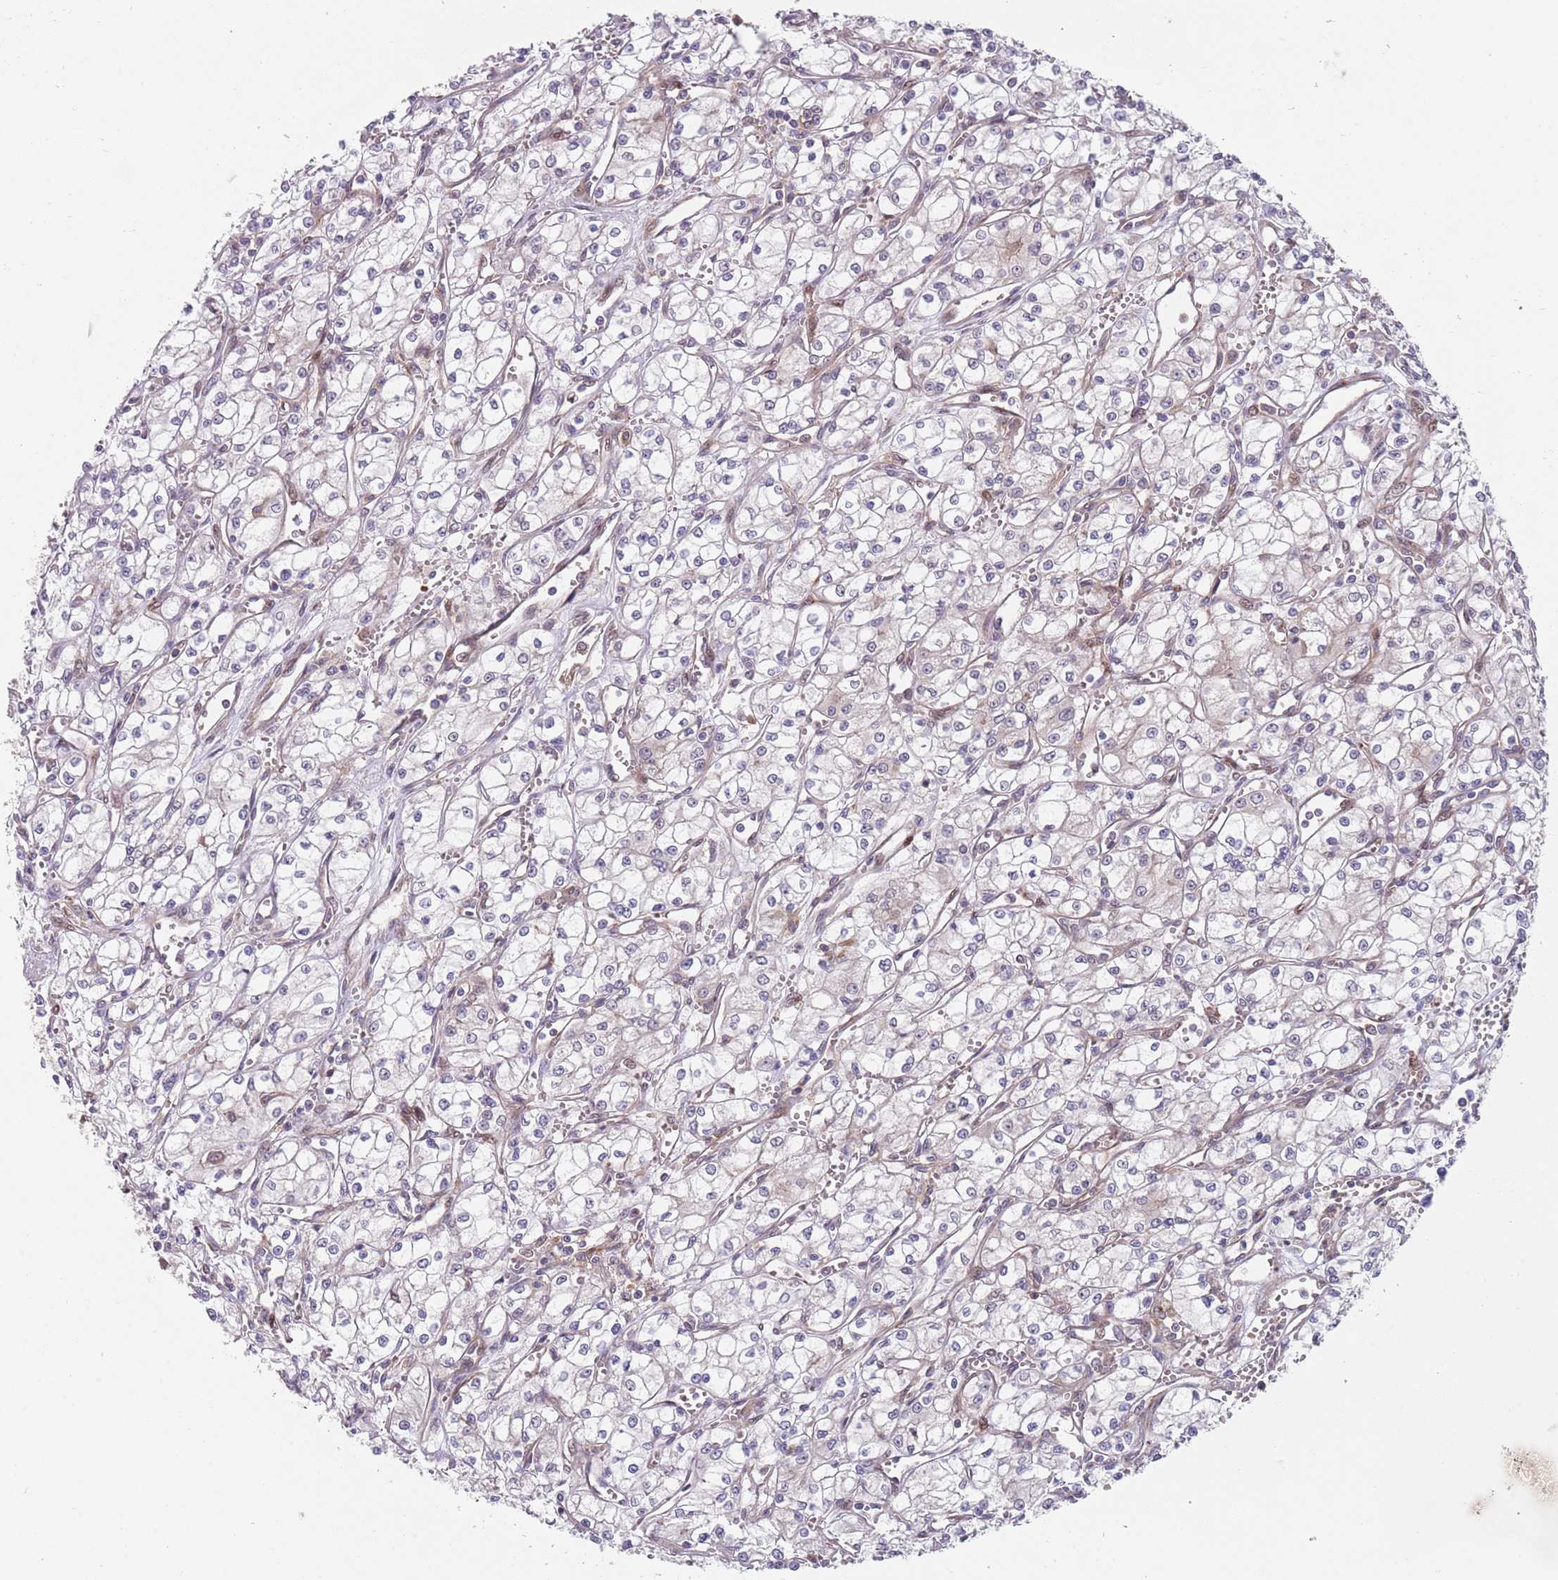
{"staining": {"intensity": "negative", "quantity": "none", "location": "none"}, "tissue": "renal cancer", "cell_type": "Tumor cells", "image_type": "cancer", "snomed": [{"axis": "morphology", "description": "Adenocarcinoma, NOS"}, {"axis": "topography", "description": "Kidney"}], "caption": "Immunohistochemistry (IHC) micrograph of neoplastic tissue: human adenocarcinoma (renal) stained with DAB exhibits no significant protein expression in tumor cells.", "gene": "GGA1", "patient": {"sex": "male", "age": 59}}